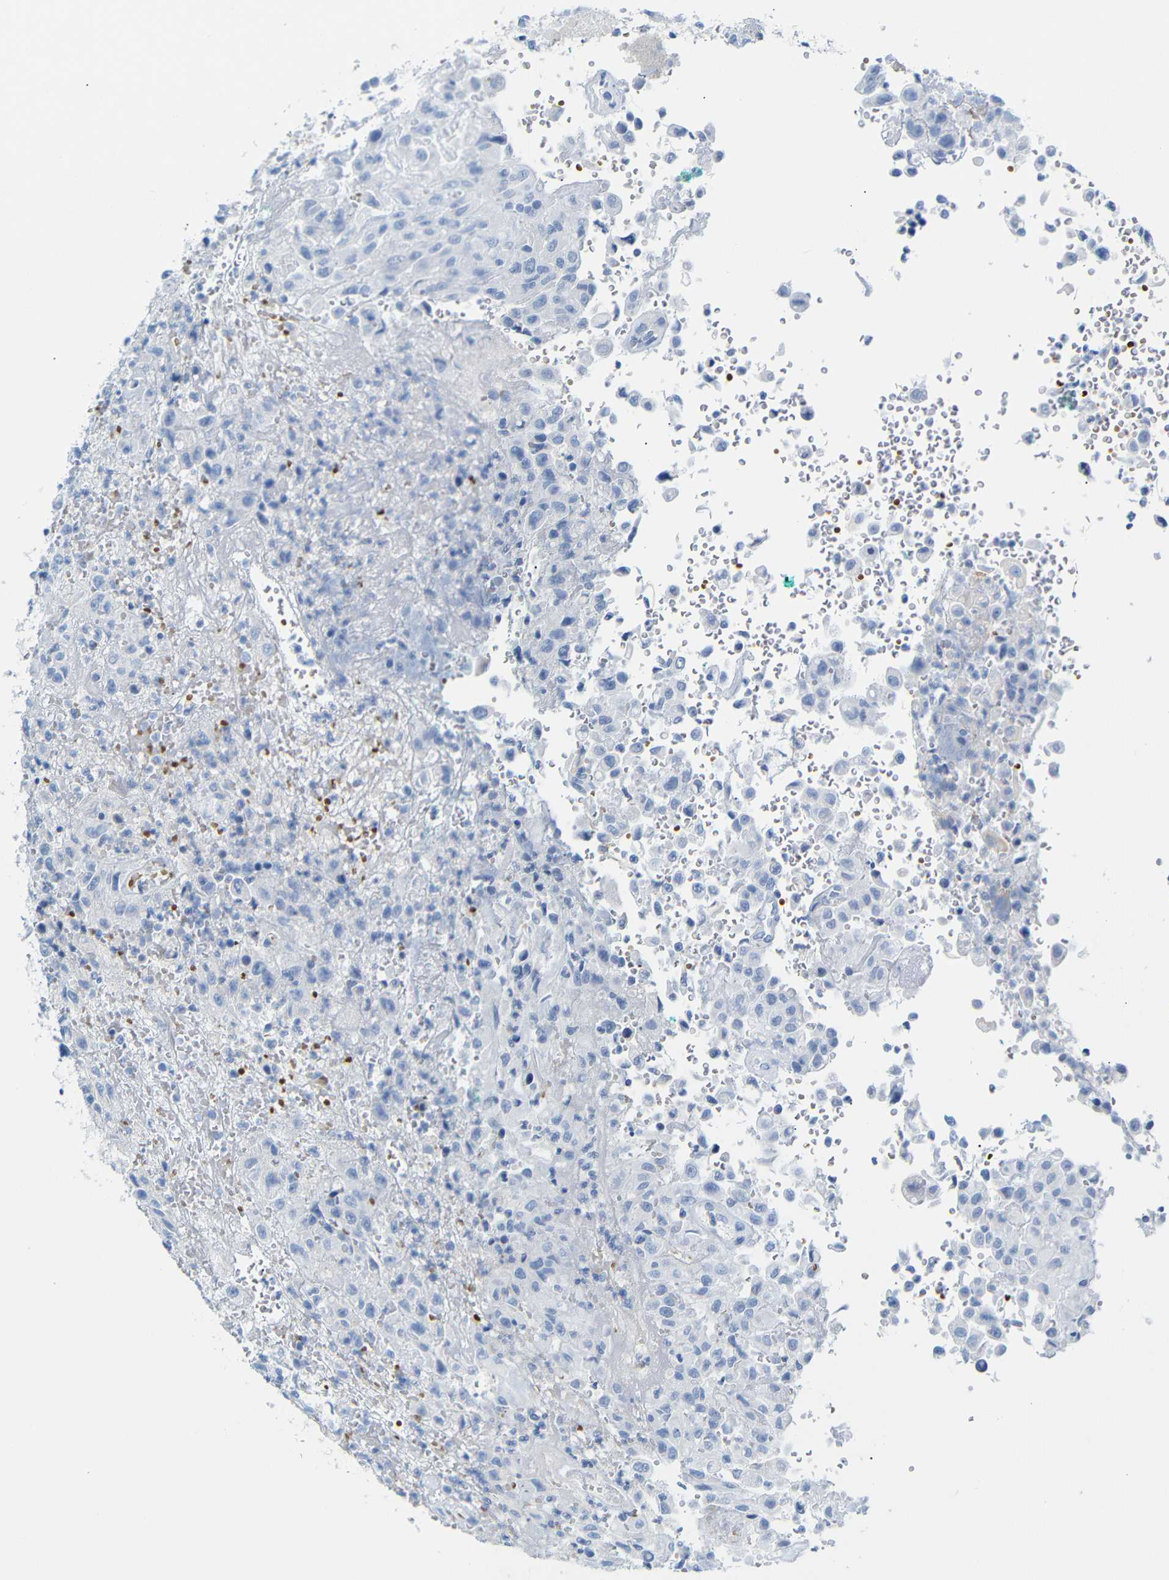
{"staining": {"intensity": "negative", "quantity": "none", "location": "none"}, "tissue": "urothelial cancer", "cell_type": "Tumor cells", "image_type": "cancer", "snomed": [{"axis": "morphology", "description": "Urothelial carcinoma, High grade"}, {"axis": "topography", "description": "Urinary bladder"}], "caption": "An image of urothelial cancer stained for a protein exhibits no brown staining in tumor cells.", "gene": "ERVMER34-1", "patient": {"sex": "male", "age": 46}}